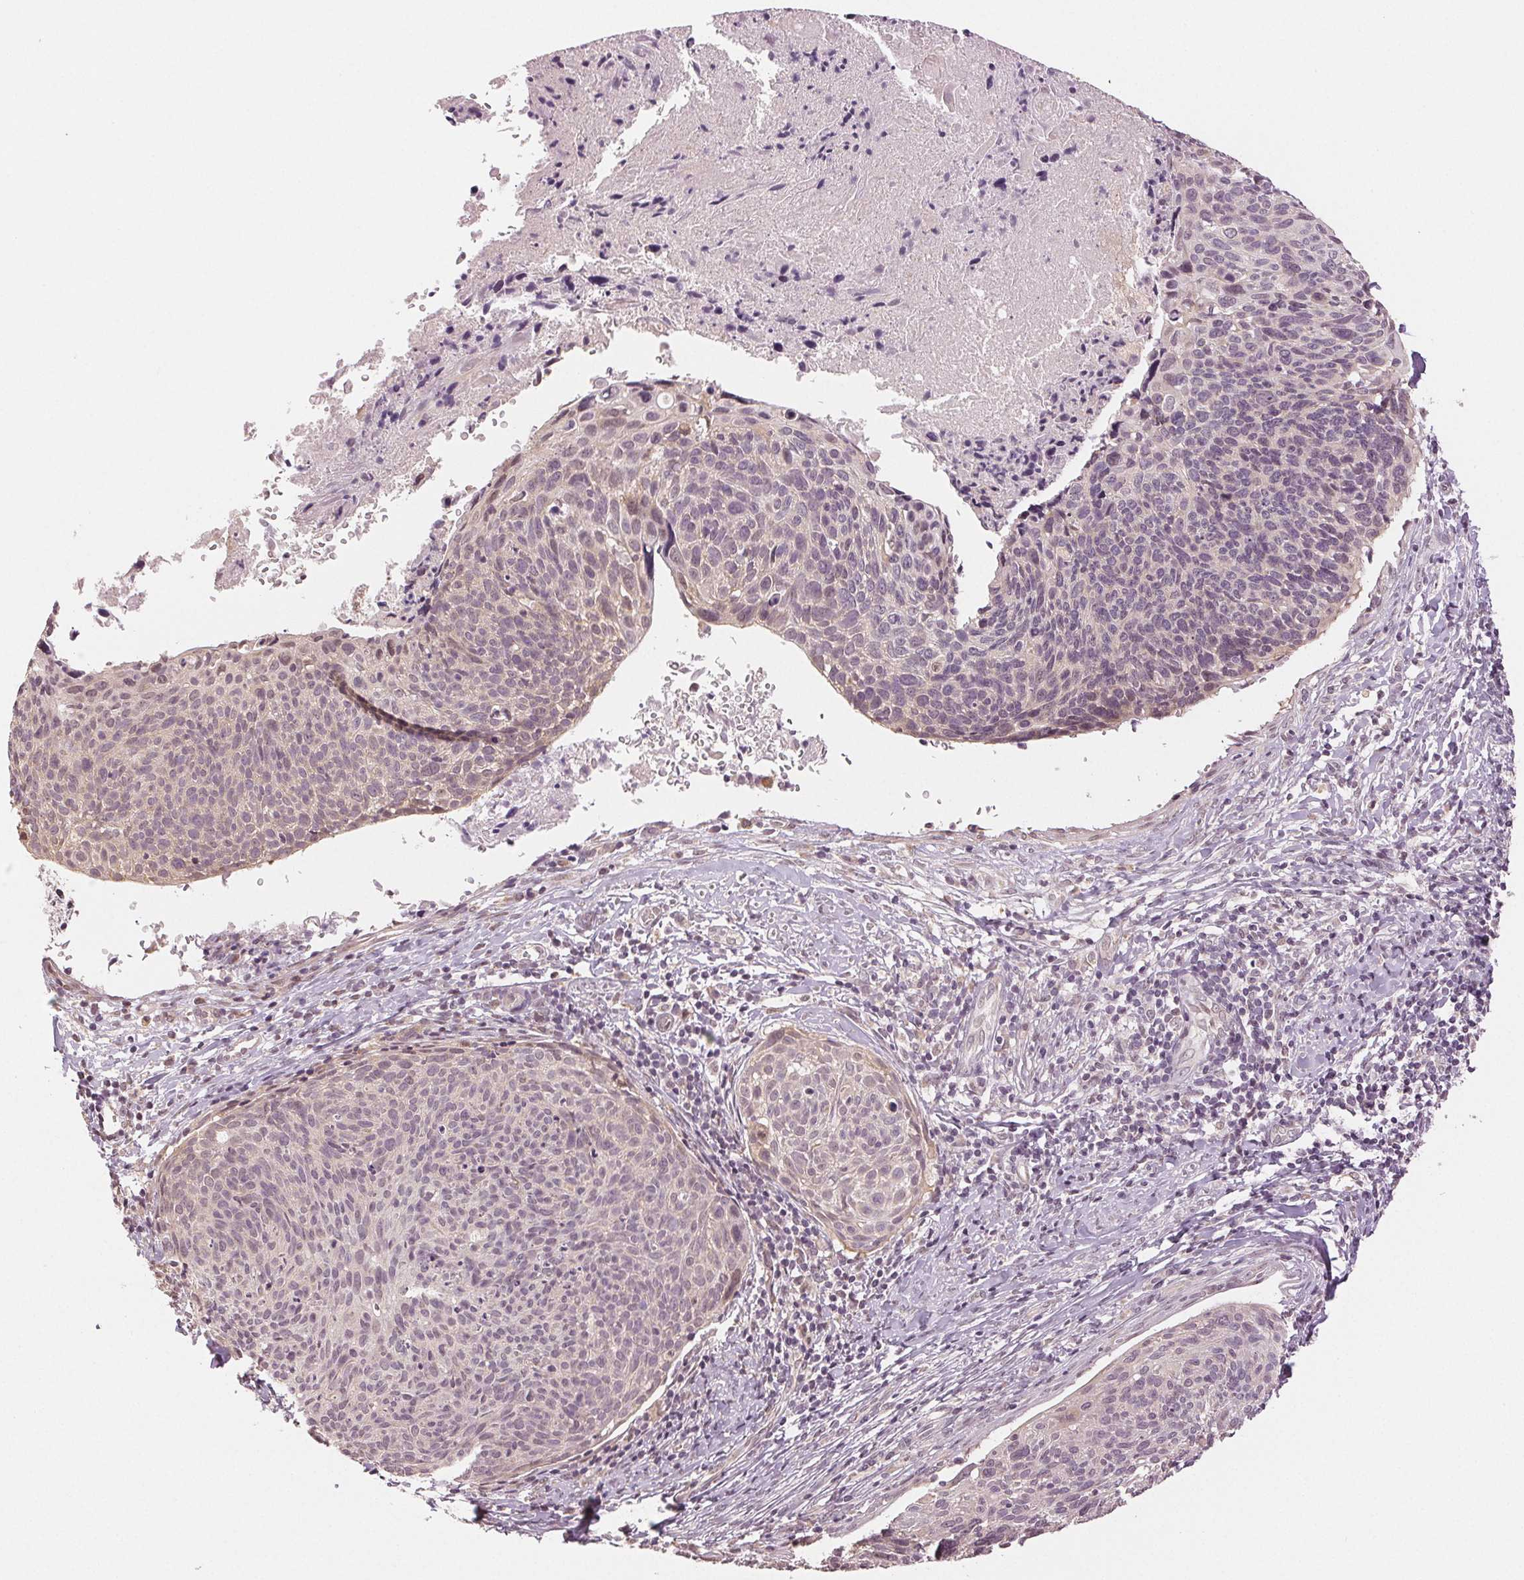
{"staining": {"intensity": "weak", "quantity": "<25%", "location": "nuclear"}, "tissue": "cervical cancer", "cell_type": "Tumor cells", "image_type": "cancer", "snomed": [{"axis": "morphology", "description": "Squamous cell carcinoma, NOS"}, {"axis": "topography", "description": "Cervix"}], "caption": "Protein analysis of squamous cell carcinoma (cervical) displays no significant expression in tumor cells.", "gene": "PLCB1", "patient": {"sex": "female", "age": 49}}